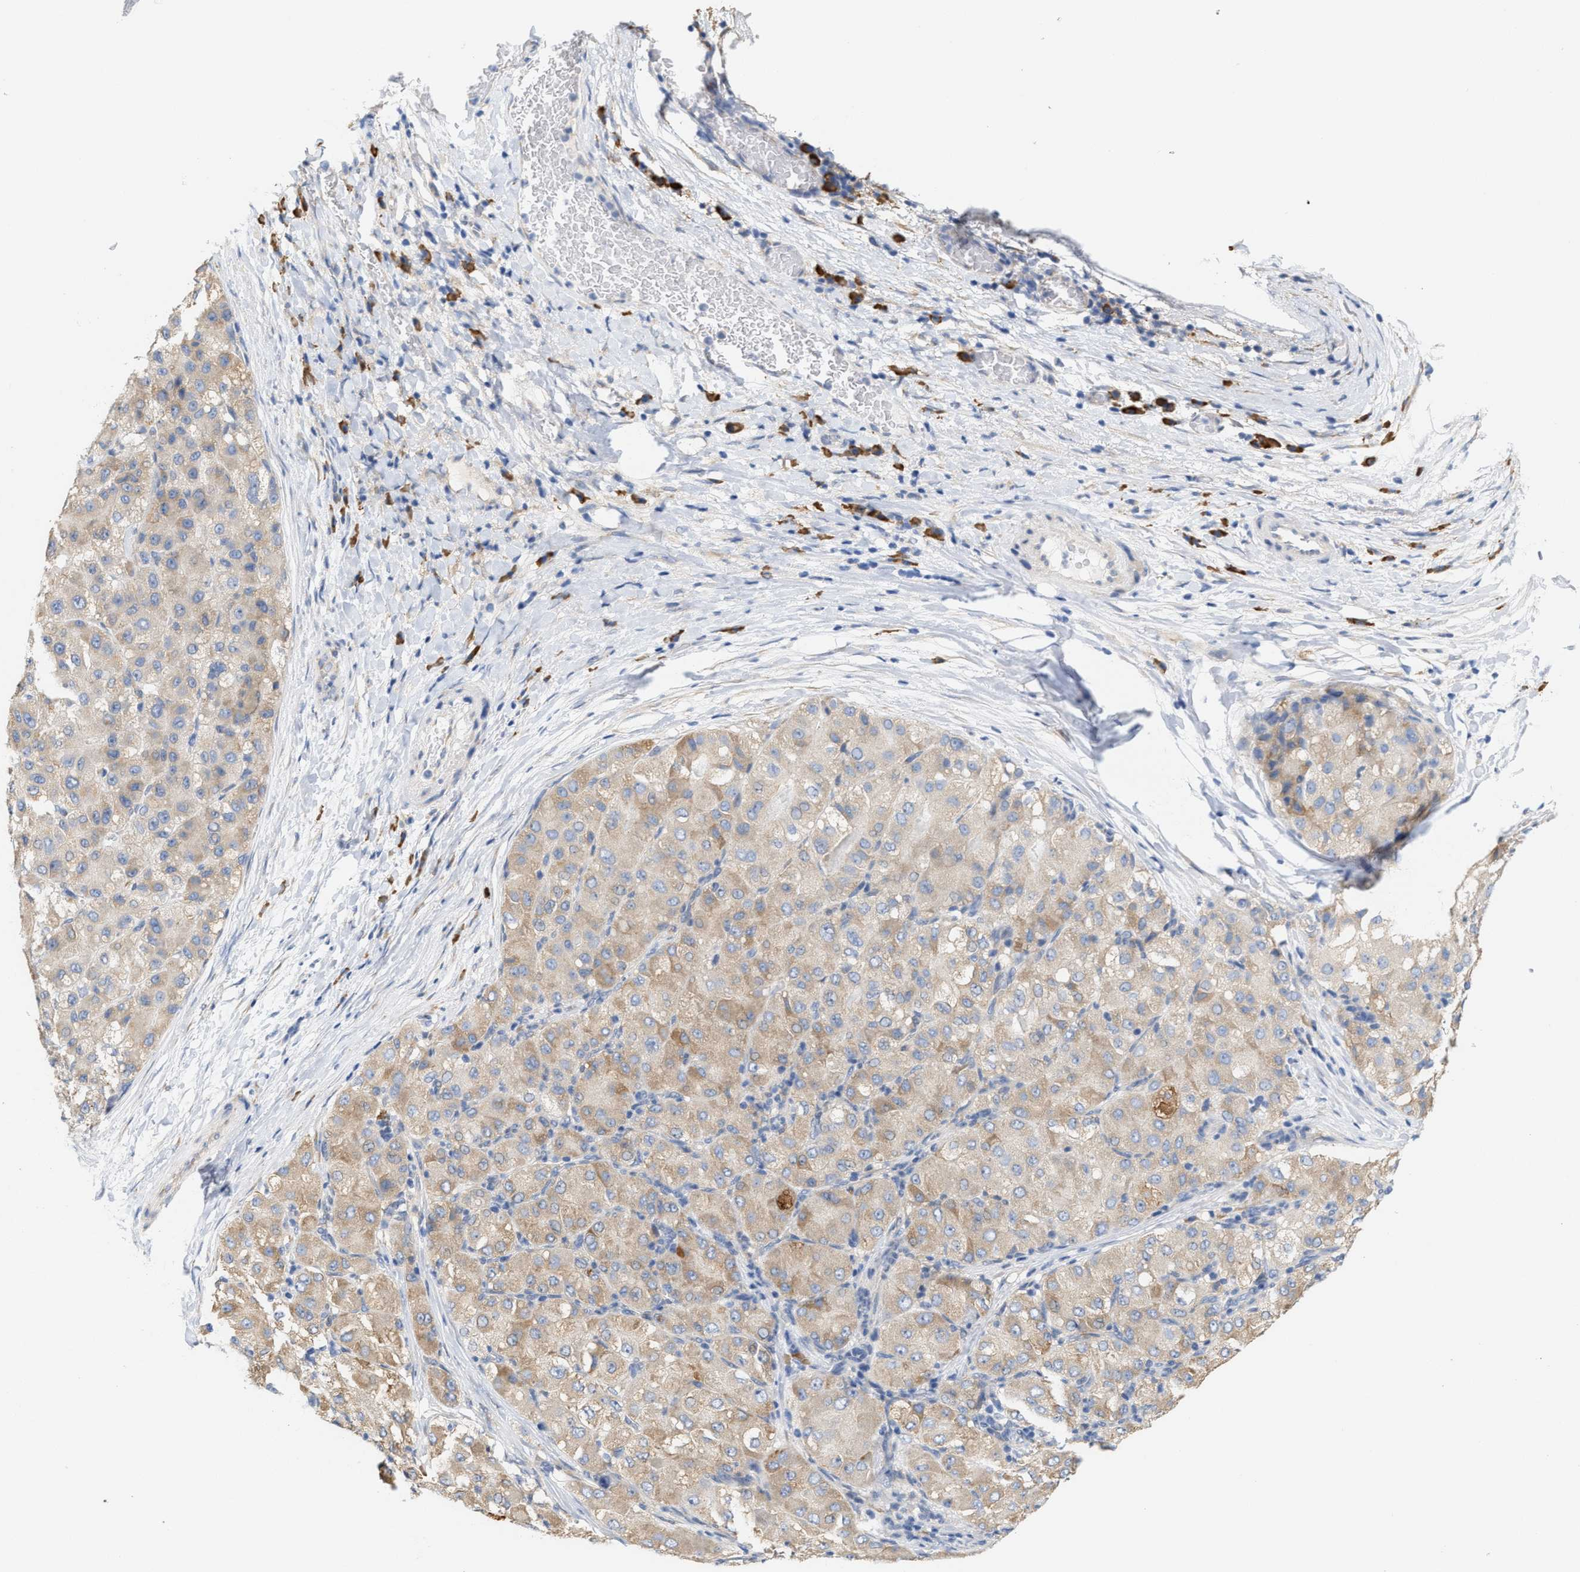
{"staining": {"intensity": "weak", "quantity": ">75%", "location": "cytoplasmic/membranous"}, "tissue": "liver cancer", "cell_type": "Tumor cells", "image_type": "cancer", "snomed": [{"axis": "morphology", "description": "Carcinoma, Hepatocellular, NOS"}, {"axis": "topography", "description": "Liver"}], "caption": "Liver cancer (hepatocellular carcinoma) stained with DAB IHC demonstrates low levels of weak cytoplasmic/membranous expression in about >75% of tumor cells.", "gene": "RYR2", "patient": {"sex": "male", "age": 80}}